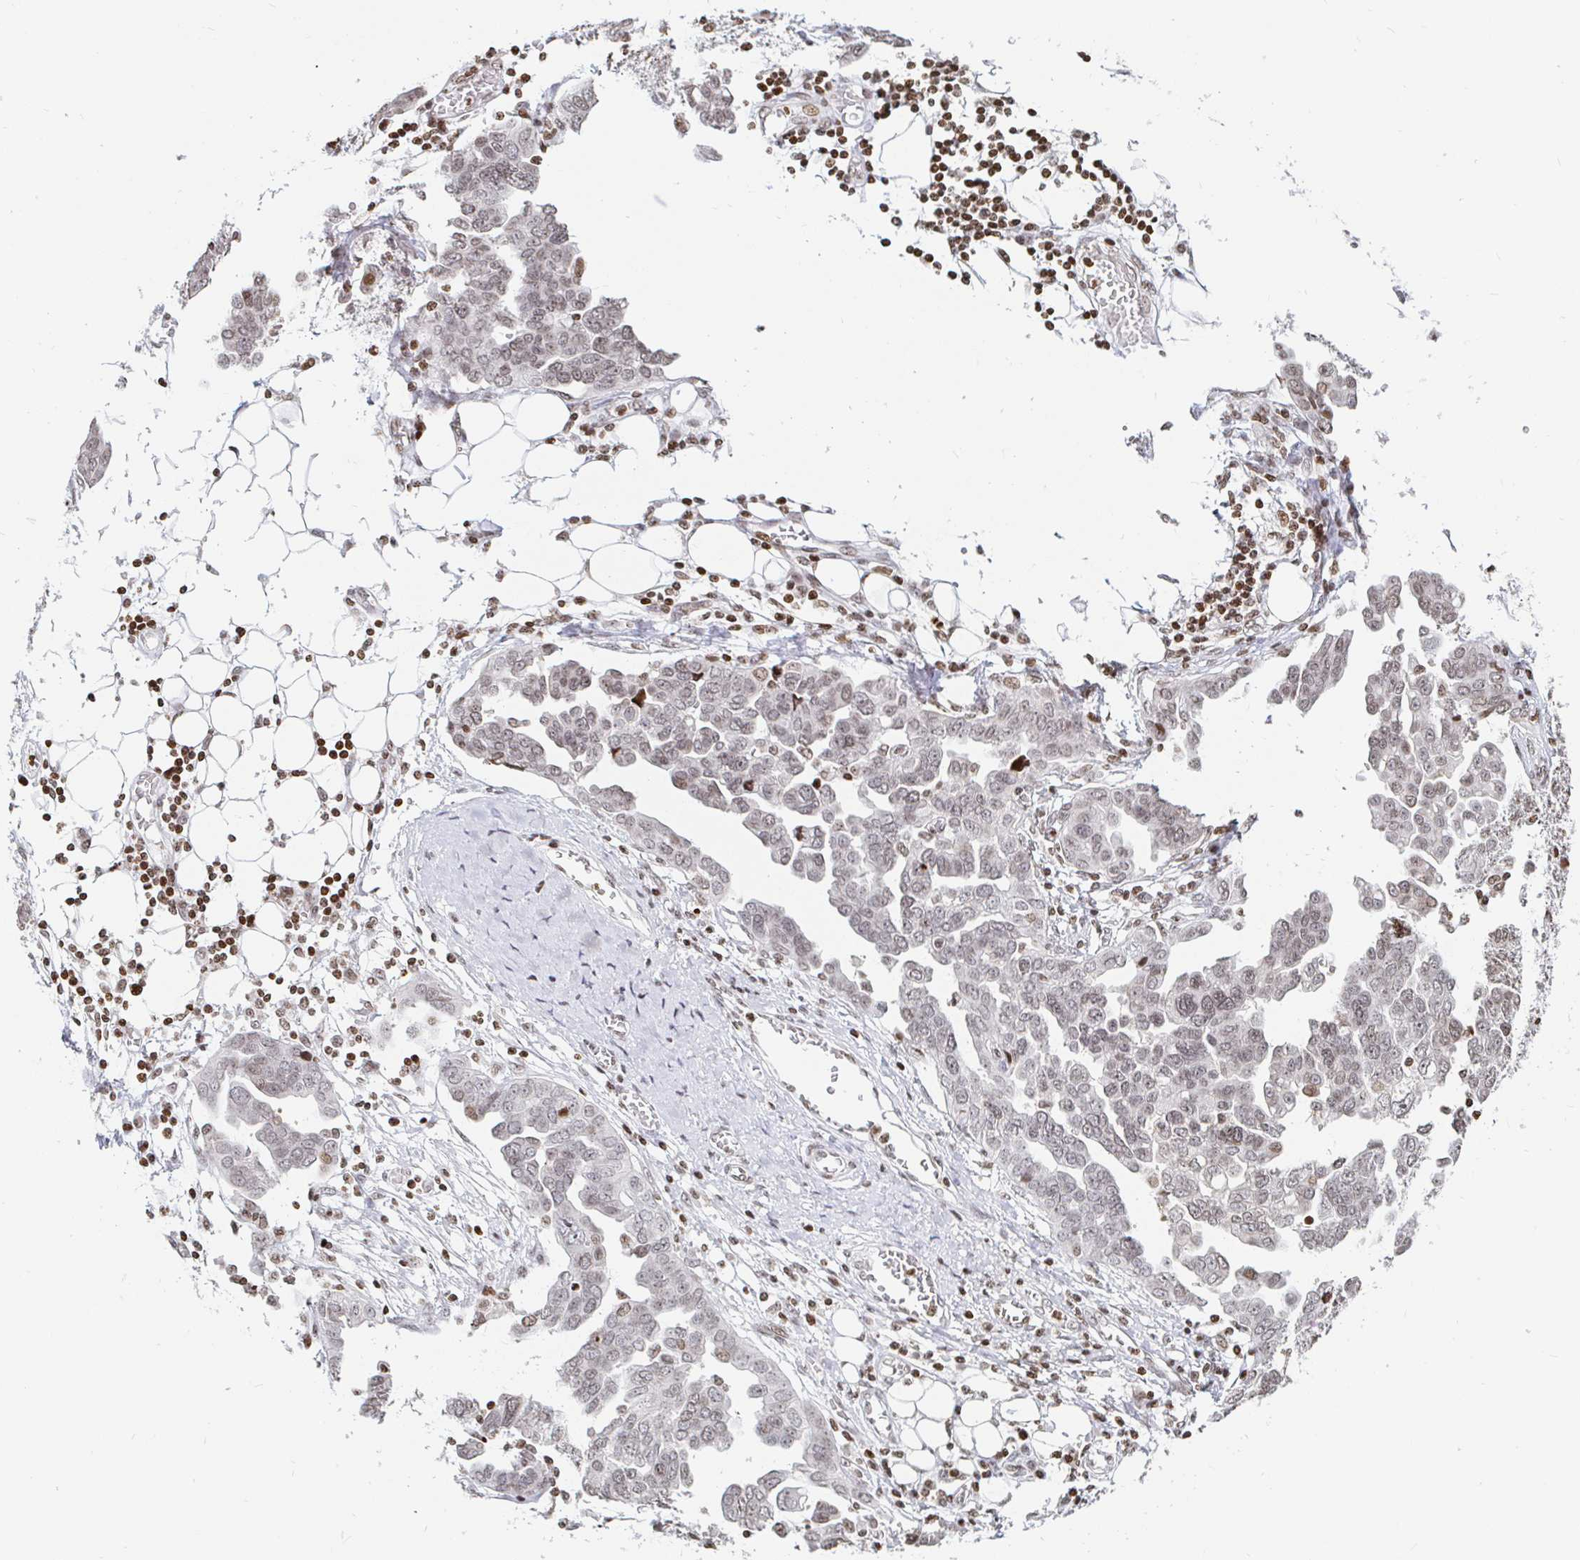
{"staining": {"intensity": "weak", "quantity": ">75%", "location": "nuclear"}, "tissue": "ovarian cancer", "cell_type": "Tumor cells", "image_type": "cancer", "snomed": [{"axis": "morphology", "description": "Cystadenocarcinoma, serous, NOS"}, {"axis": "topography", "description": "Ovary"}], "caption": "Immunohistochemistry staining of ovarian cancer, which exhibits low levels of weak nuclear expression in approximately >75% of tumor cells indicating weak nuclear protein positivity. The staining was performed using DAB (3,3'-diaminobenzidine) (brown) for protein detection and nuclei were counterstained in hematoxylin (blue).", "gene": "HOXC10", "patient": {"sex": "female", "age": 59}}